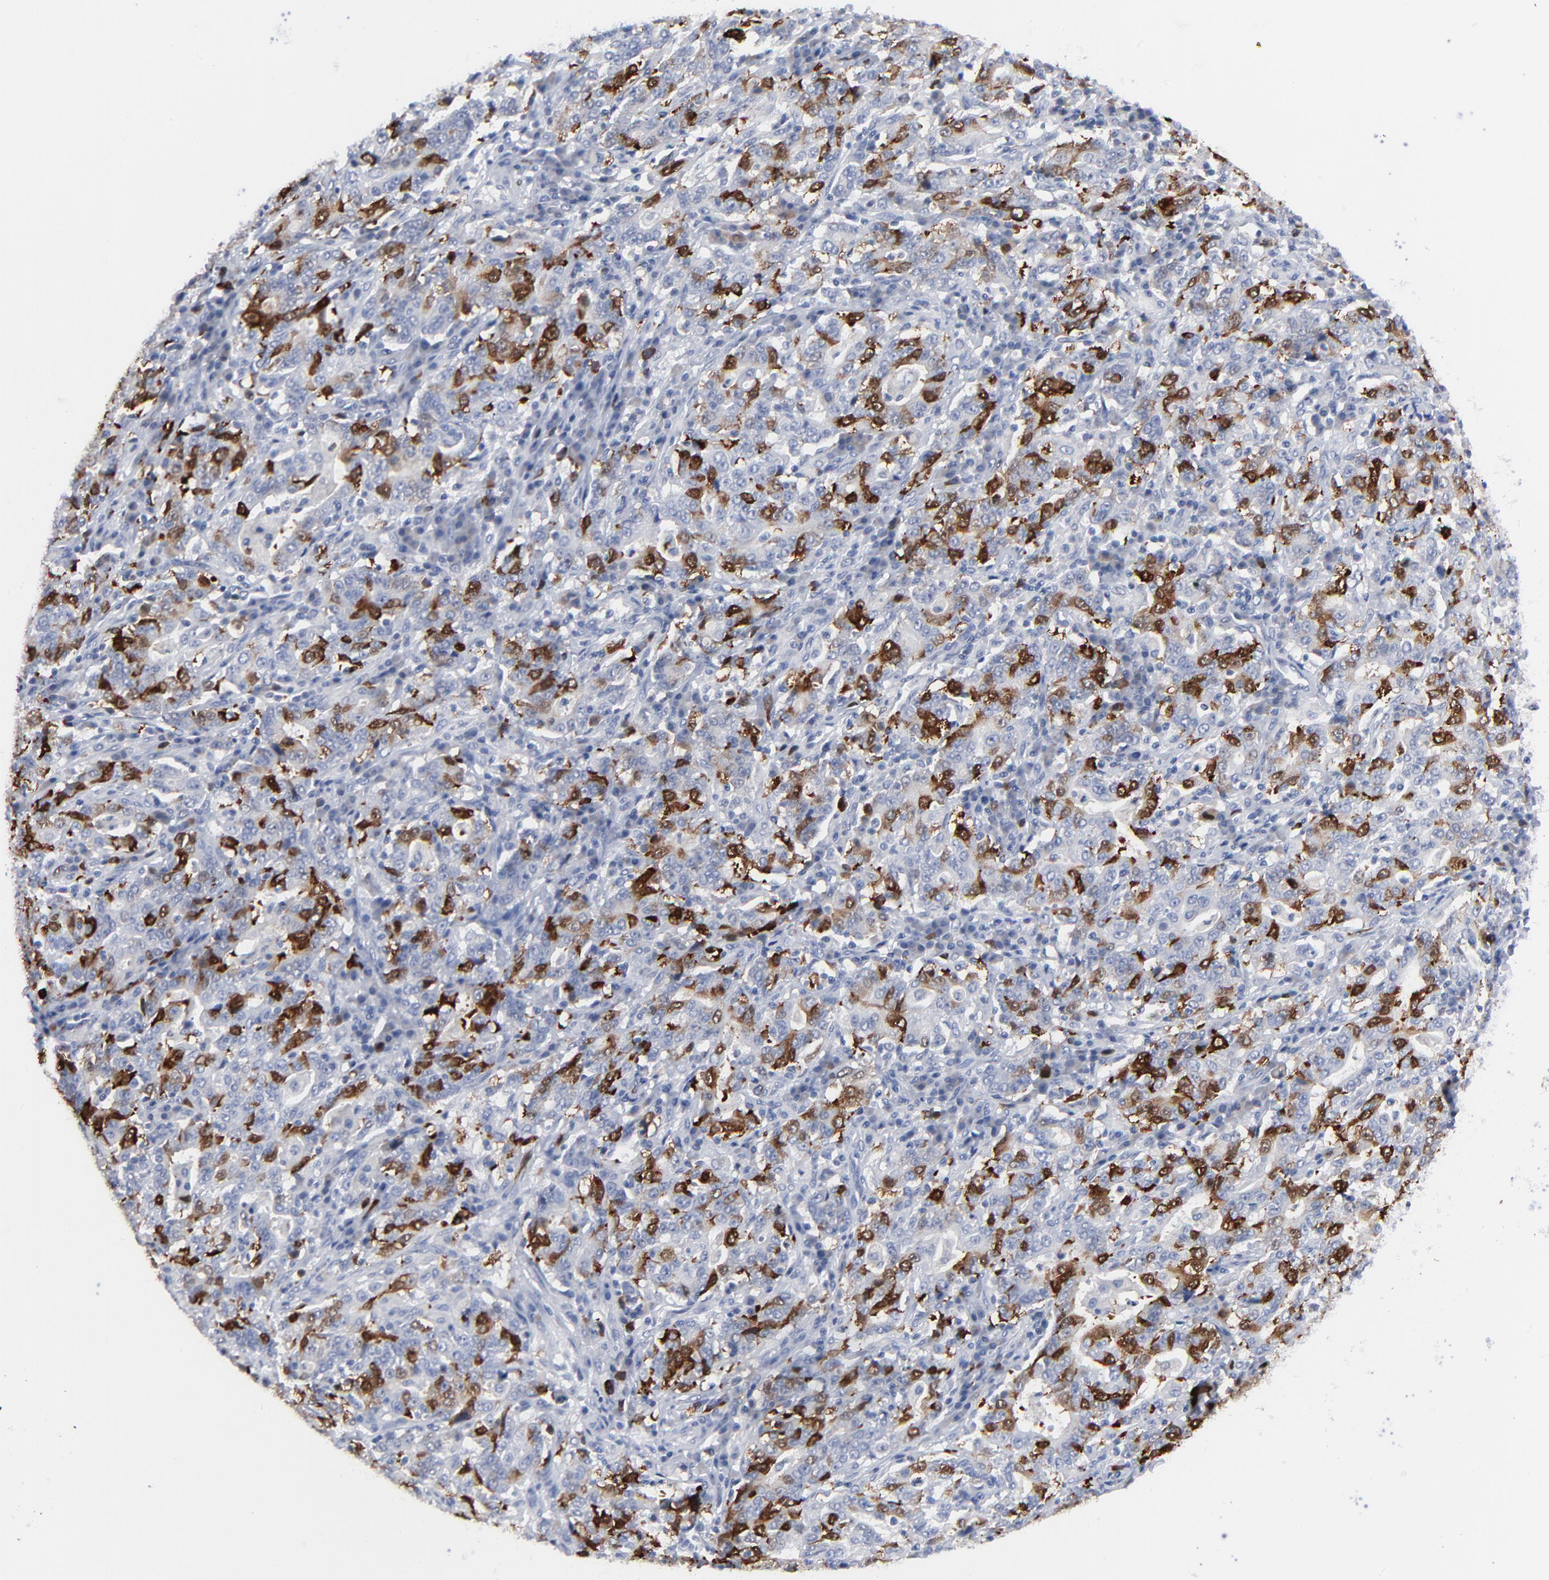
{"staining": {"intensity": "strong", "quantity": "25%-75%", "location": "cytoplasmic/membranous,nuclear"}, "tissue": "stomach cancer", "cell_type": "Tumor cells", "image_type": "cancer", "snomed": [{"axis": "morphology", "description": "Normal tissue, NOS"}, {"axis": "morphology", "description": "Adenocarcinoma, NOS"}, {"axis": "topography", "description": "Stomach, upper"}, {"axis": "topography", "description": "Stomach"}], "caption": "An immunohistochemistry (IHC) photomicrograph of tumor tissue is shown. Protein staining in brown highlights strong cytoplasmic/membranous and nuclear positivity in stomach cancer (adenocarcinoma) within tumor cells. The staining was performed using DAB, with brown indicating positive protein expression. Nuclei are stained blue with hematoxylin.", "gene": "CDK1", "patient": {"sex": "male", "age": 59}}